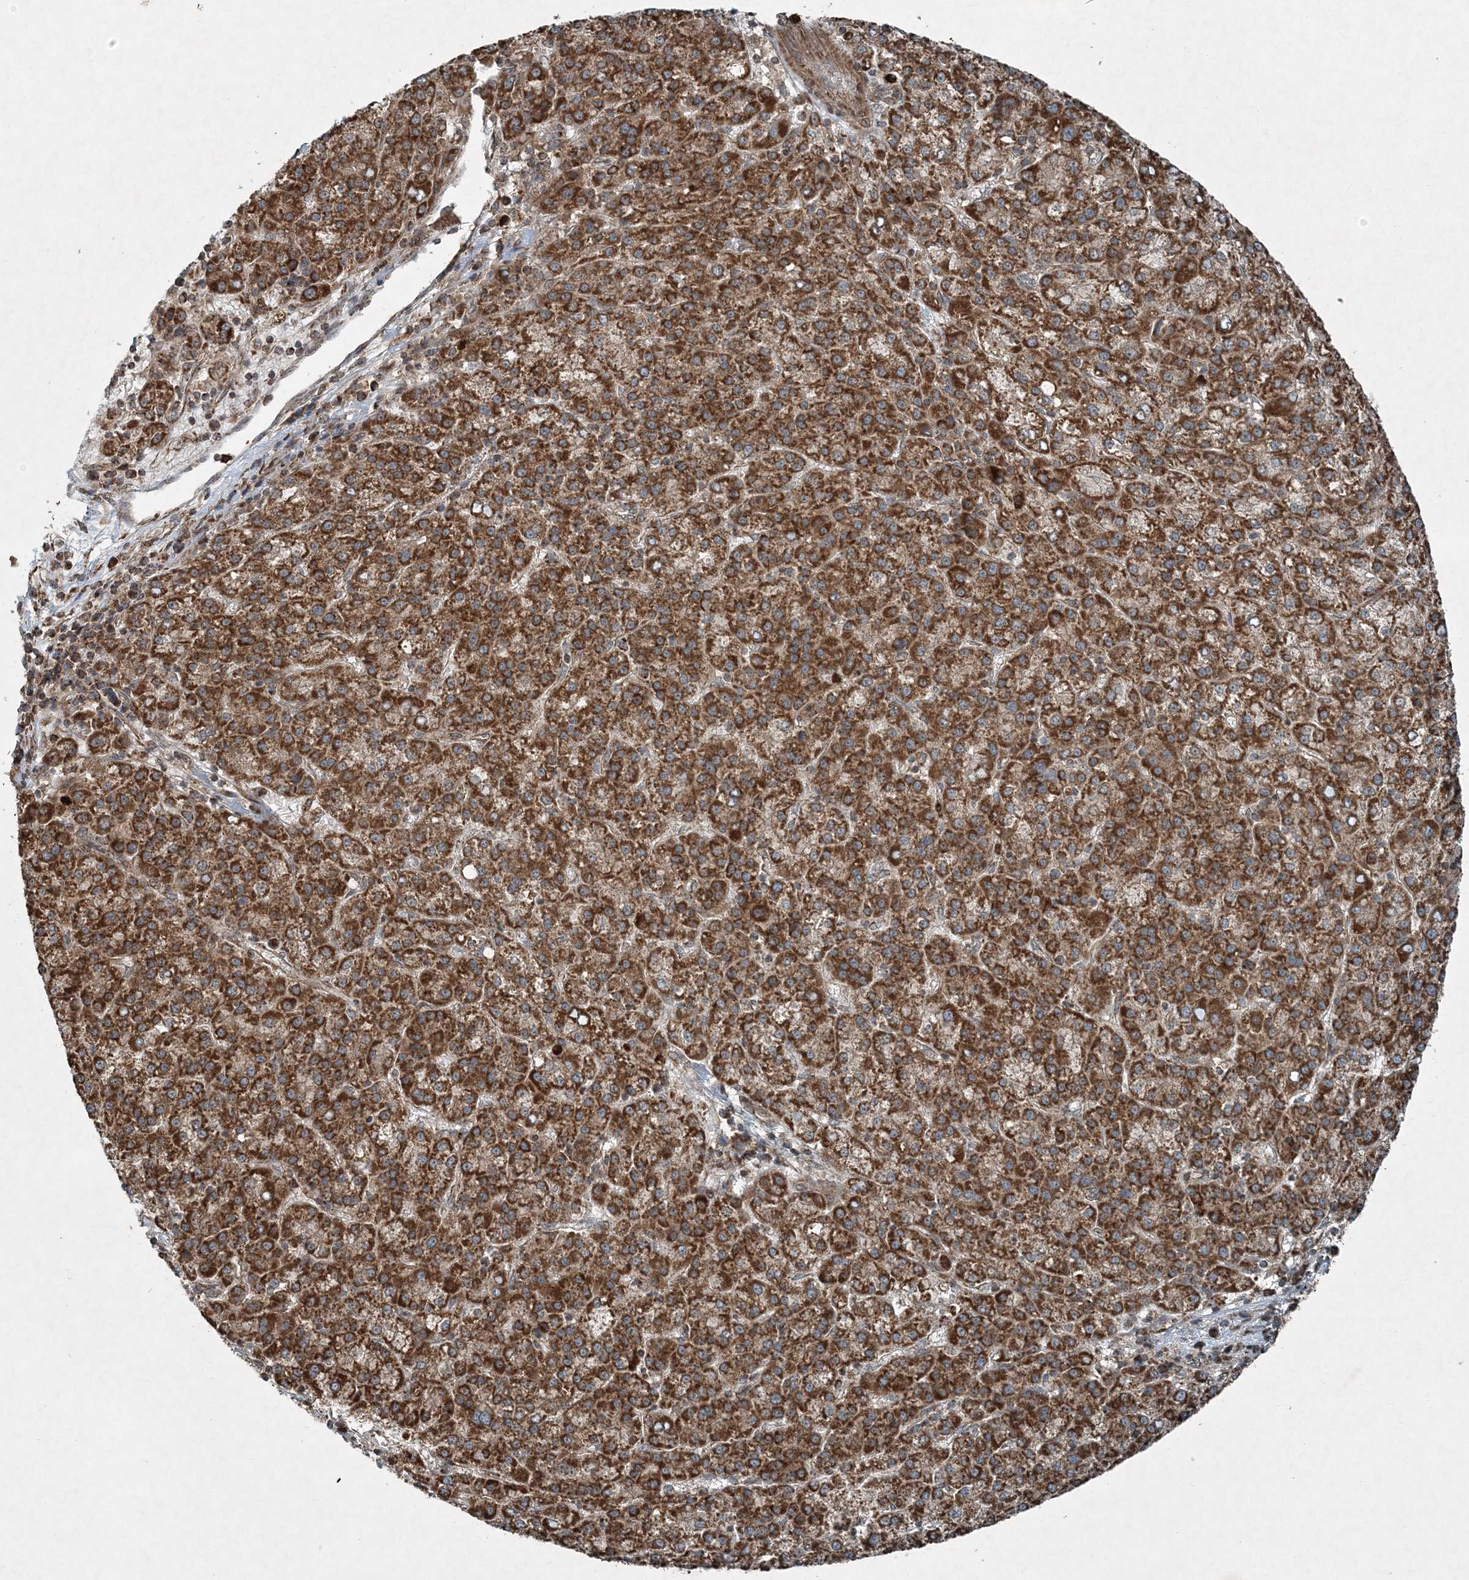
{"staining": {"intensity": "strong", "quantity": ">75%", "location": "cytoplasmic/membranous"}, "tissue": "liver cancer", "cell_type": "Tumor cells", "image_type": "cancer", "snomed": [{"axis": "morphology", "description": "Carcinoma, Hepatocellular, NOS"}, {"axis": "topography", "description": "Liver"}], "caption": "DAB immunohistochemical staining of hepatocellular carcinoma (liver) demonstrates strong cytoplasmic/membranous protein positivity in approximately >75% of tumor cells. Nuclei are stained in blue.", "gene": "COPS7B", "patient": {"sex": "female", "age": 58}}